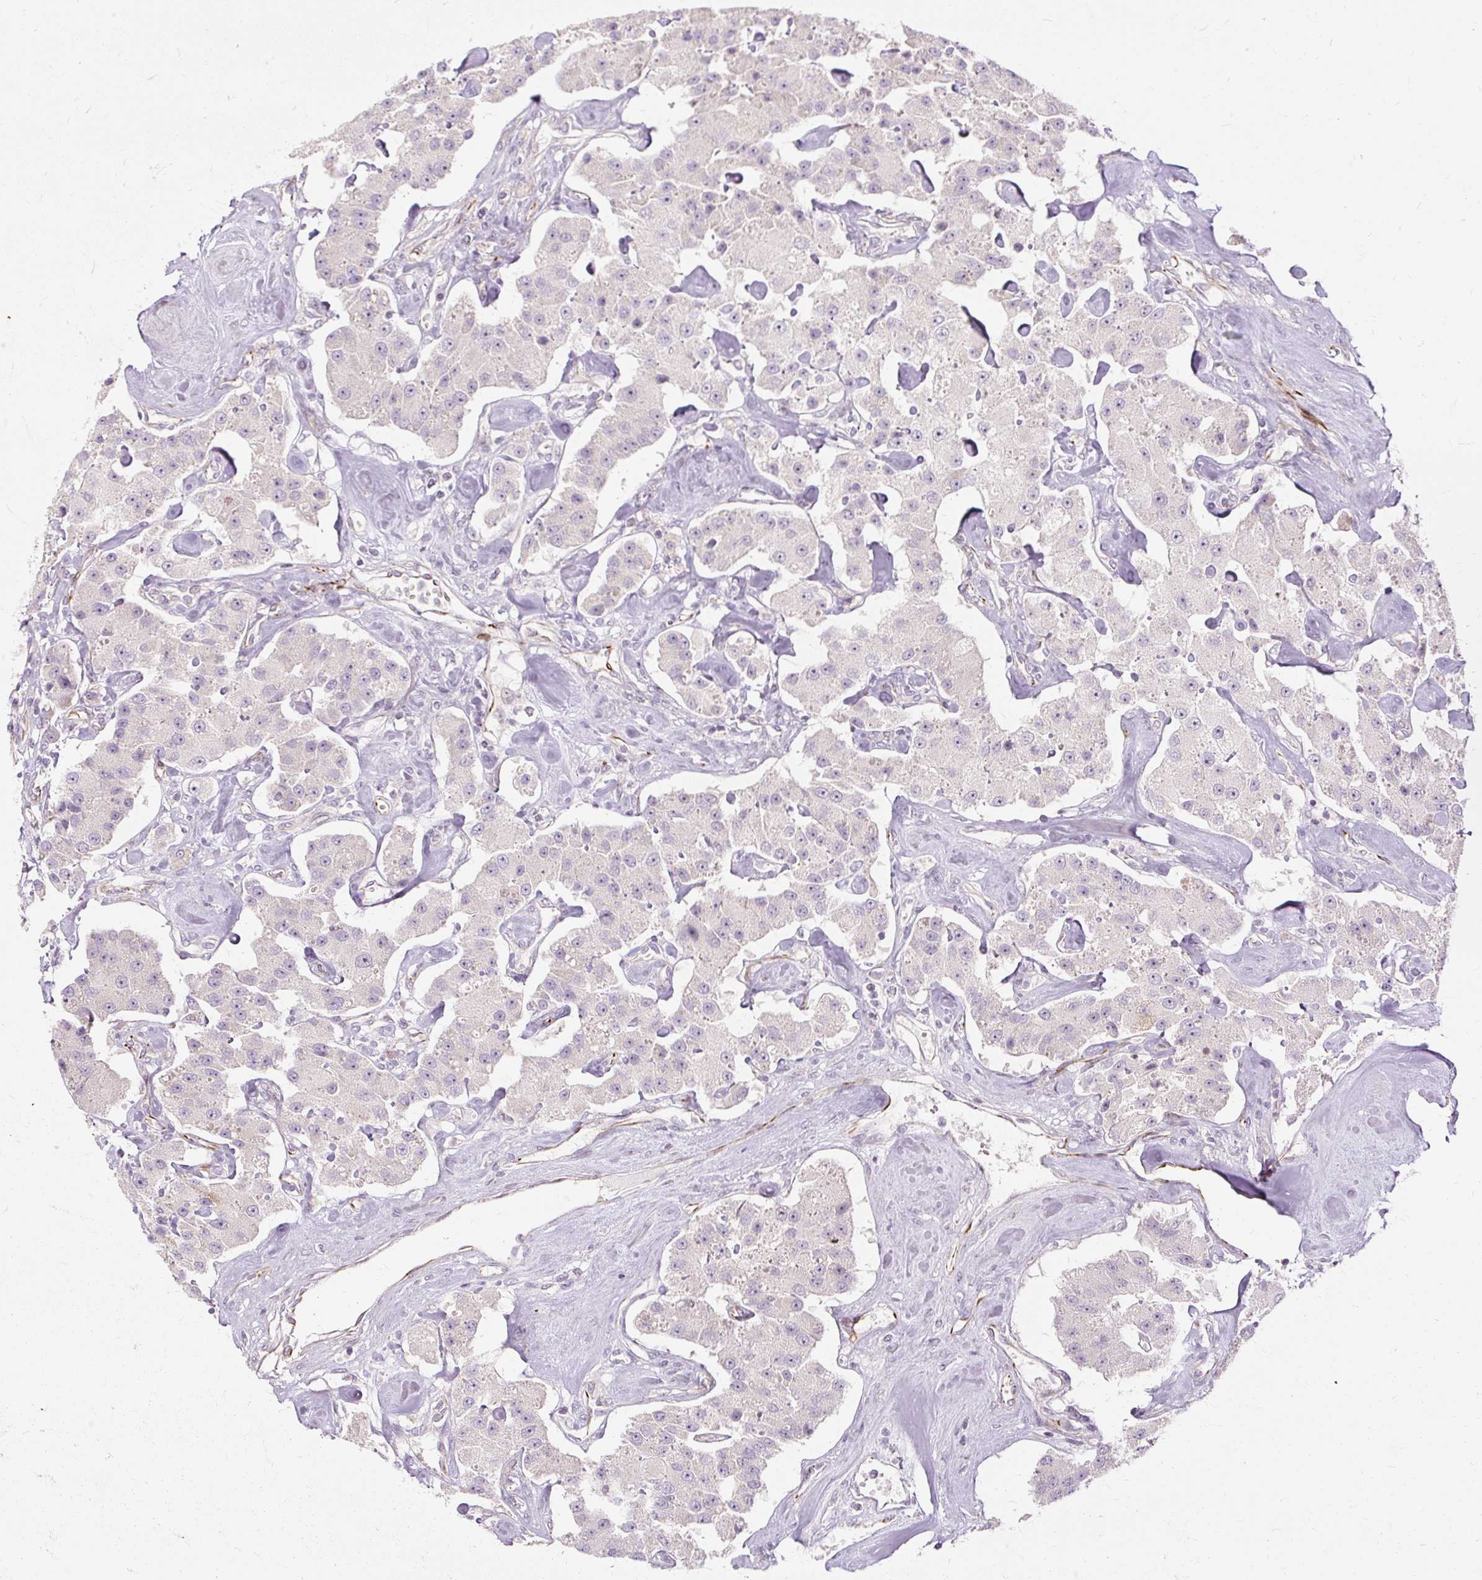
{"staining": {"intensity": "negative", "quantity": "none", "location": "none"}, "tissue": "carcinoid", "cell_type": "Tumor cells", "image_type": "cancer", "snomed": [{"axis": "morphology", "description": "Carcinoid, malignant, NOS"}, {"axis": "topography", "description": "Pancreas"}], "caption": "Immunohistochemistry histopathology image of neoplastic tissue: human malignant carcinoid stained with DAB reveals no significant protein positivity in tumor cells.", "gene": "MMACHC", "patient": {"sex": "male", "age": 41}}